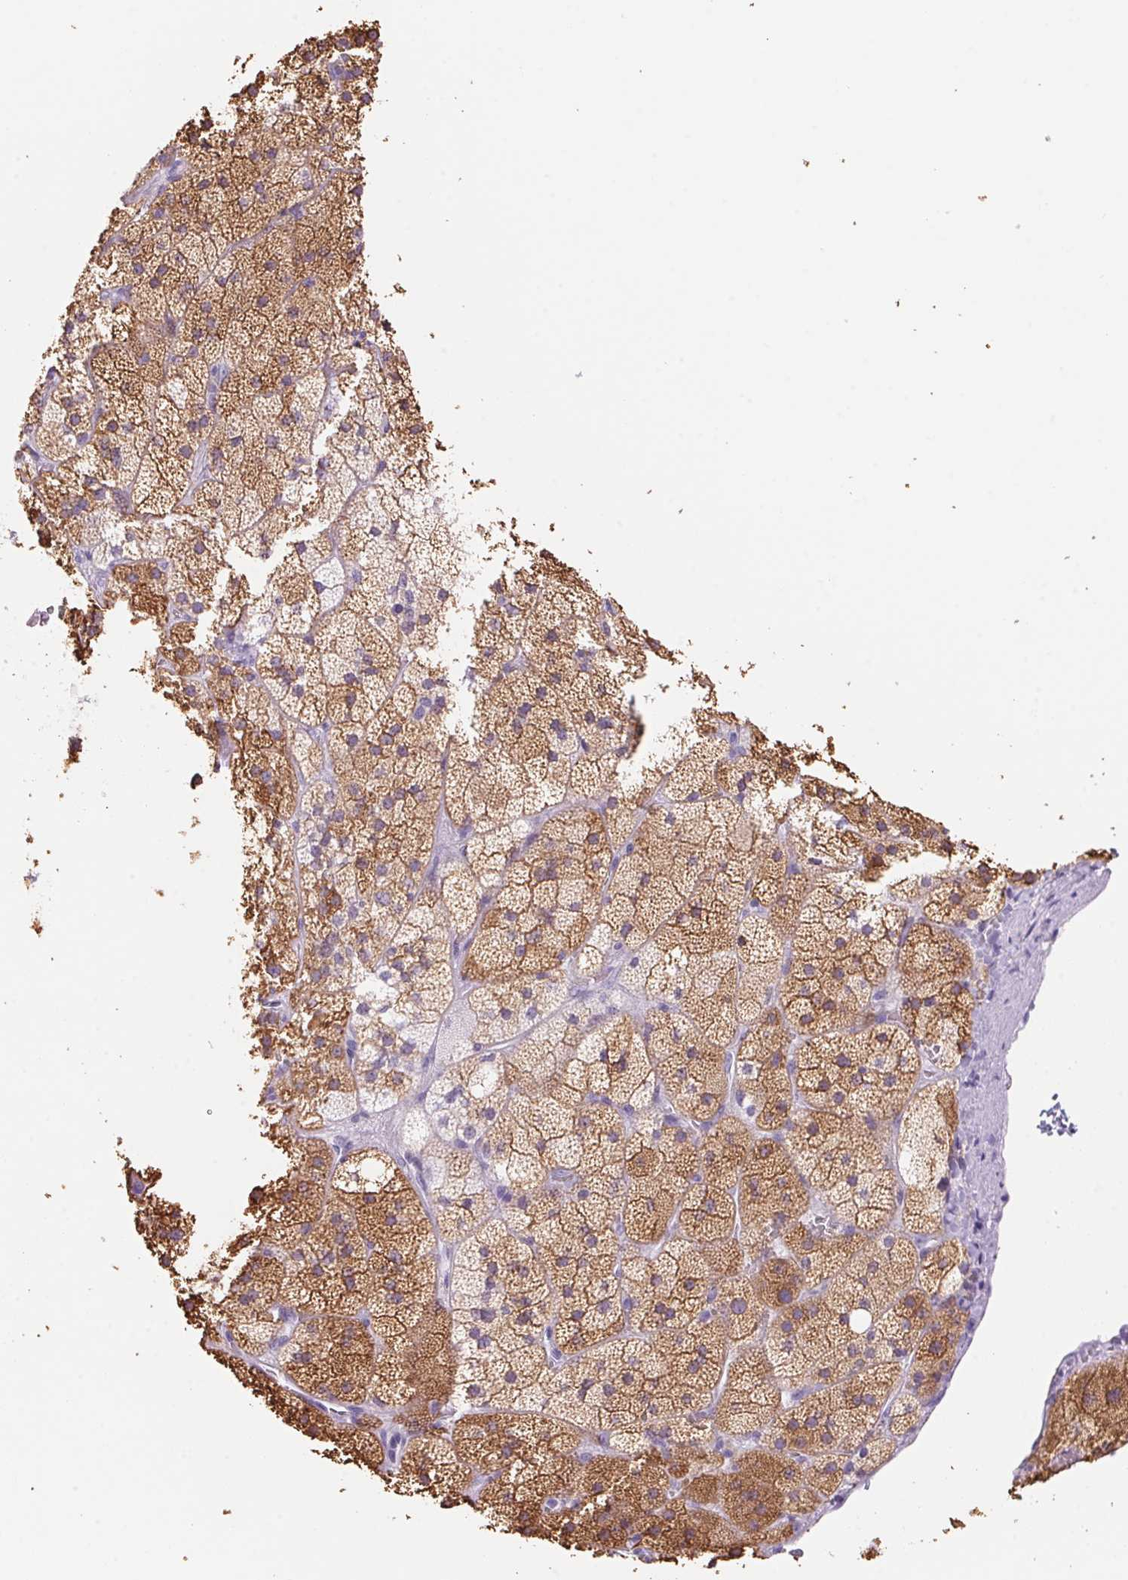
{"staining": {"intensity": "strong", "quantity": "25%-75%", "location": "cytoplasmic/membranous"}, "tissue": "adrenal gland", "cell_type": "Glandular cells", "image_type": "normal", "snomed": [{"axis": "morphology", "description": "Normal tissue, NOS"}, {"axis": "topography", "description": "Adrenal gland"}], "caption": "A brown stain highlights strong cytoplasmic/membranous positivity of a protein in glandular cells of normal human adrenal gland.", "gene": "DHCR24", "patient": {"sex": "male", "age": 57}}